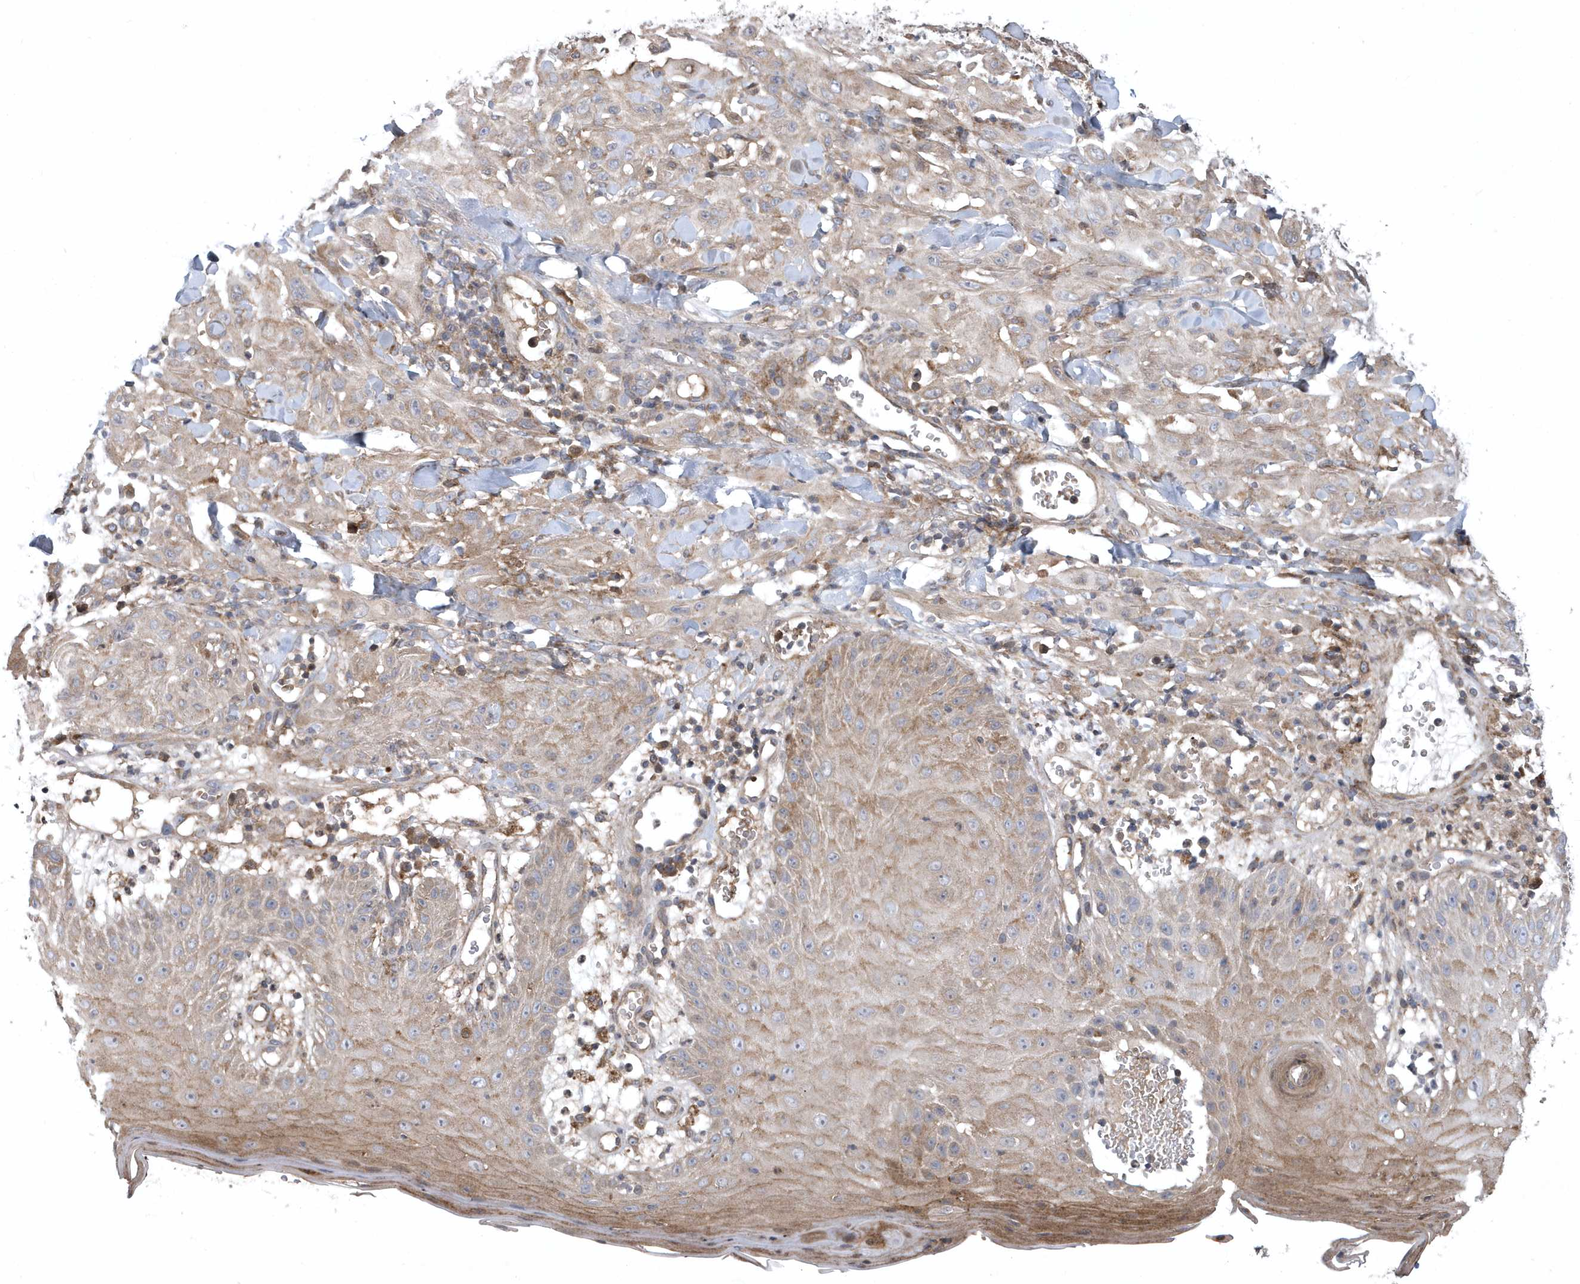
{"staining": {"intensity": "weak", "quantity": "<25%", "location": "cytoplasmic/membranous"}, "tissue": "skin cancer", "cell_type": "Tumor cells", "image_type": "cancer", "snomed": [{"axis": "morphology", "description": "Squamous cell carcinoma, NOS"}, {"axis": "topography", "description": "Skin"}], "caption": "Immunohistochemistry (IHC) photomicrograph of neoplastic tissue: human skin squamous cell carcinoma stained with DAB (3,3'-diaminobenzidine) demonstrates no significant protein expression in tumor cells. Nuclei are stained in blue.", "gene": "HMGCS1", "patient": {"sex": "male", "age": 24}}